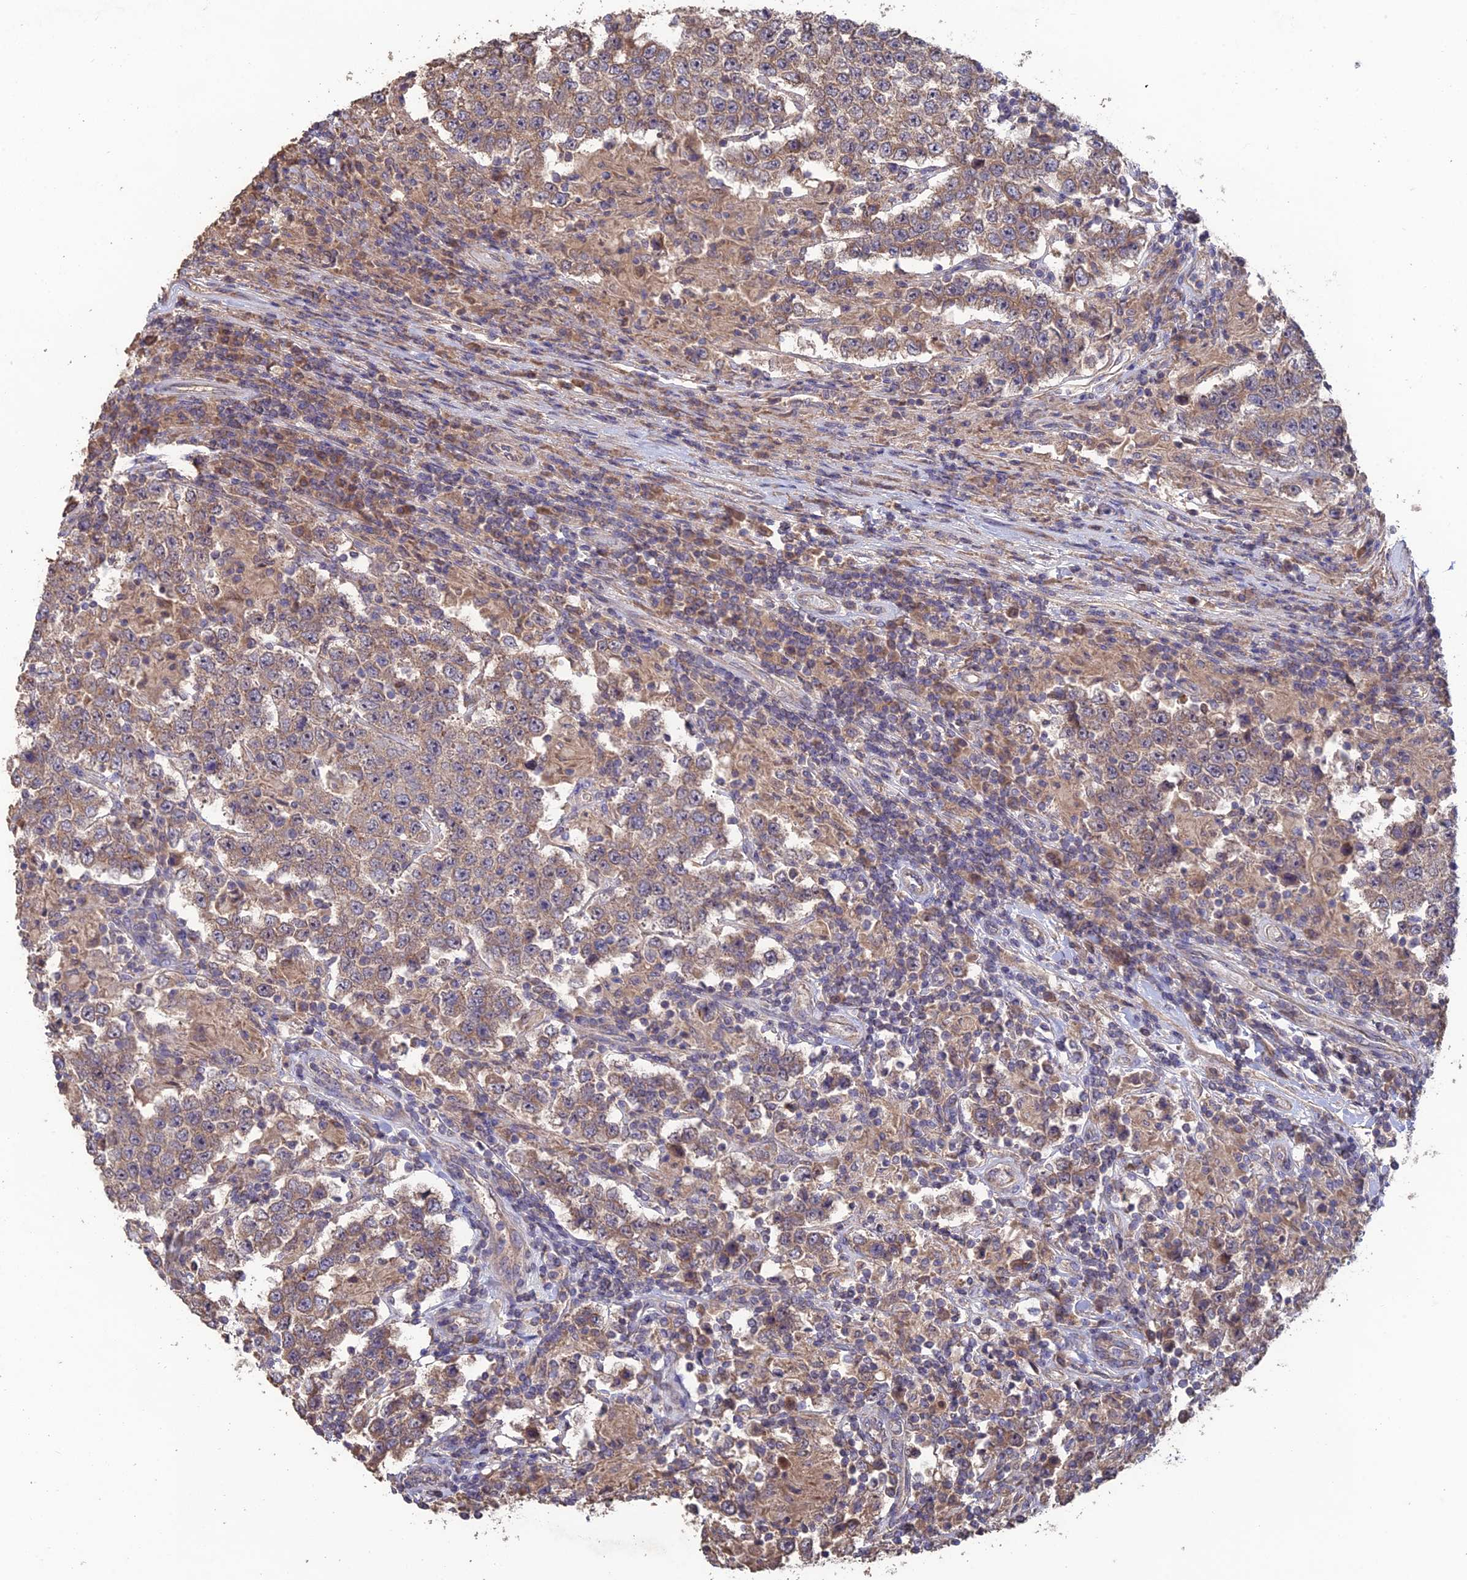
{"staining": {"intensity": "moderate", "quantity": ">75%", "location": "cytoplasmic/membranous"}, "tissue": "testis cancer", "cell_type": "Tumor cells", "image_type": "cancer", "snomed": [{"axis": "morphology", "description": "Normal tissue, NOS"}, {"axis": "morphology", "description": "Urothelial carcinoma, High grade"}, {"axis": "morphology", "description": "Seminoma, NOS"}, {"axis": "morphology", "description": "Carcinoma, Embryonal, NOS"}, {"axis": "topography", "description": "Urinary bladder"}, {"axis": "topography", "description": "Testis"}], "caption": "Immunohistochemical staining of testis cancer (urothelial carcinoma (high-grade)) displays medium levels of moderate cytoplasmic/membranous expression in approximately >75% of tumor cells. (DAB (3,3'-diaminobenzidine) IHC, brown staining for protein, blue staining for nuclei).", "gene": "SHISA5", "patient": {"sex": "male", "age": 41}}